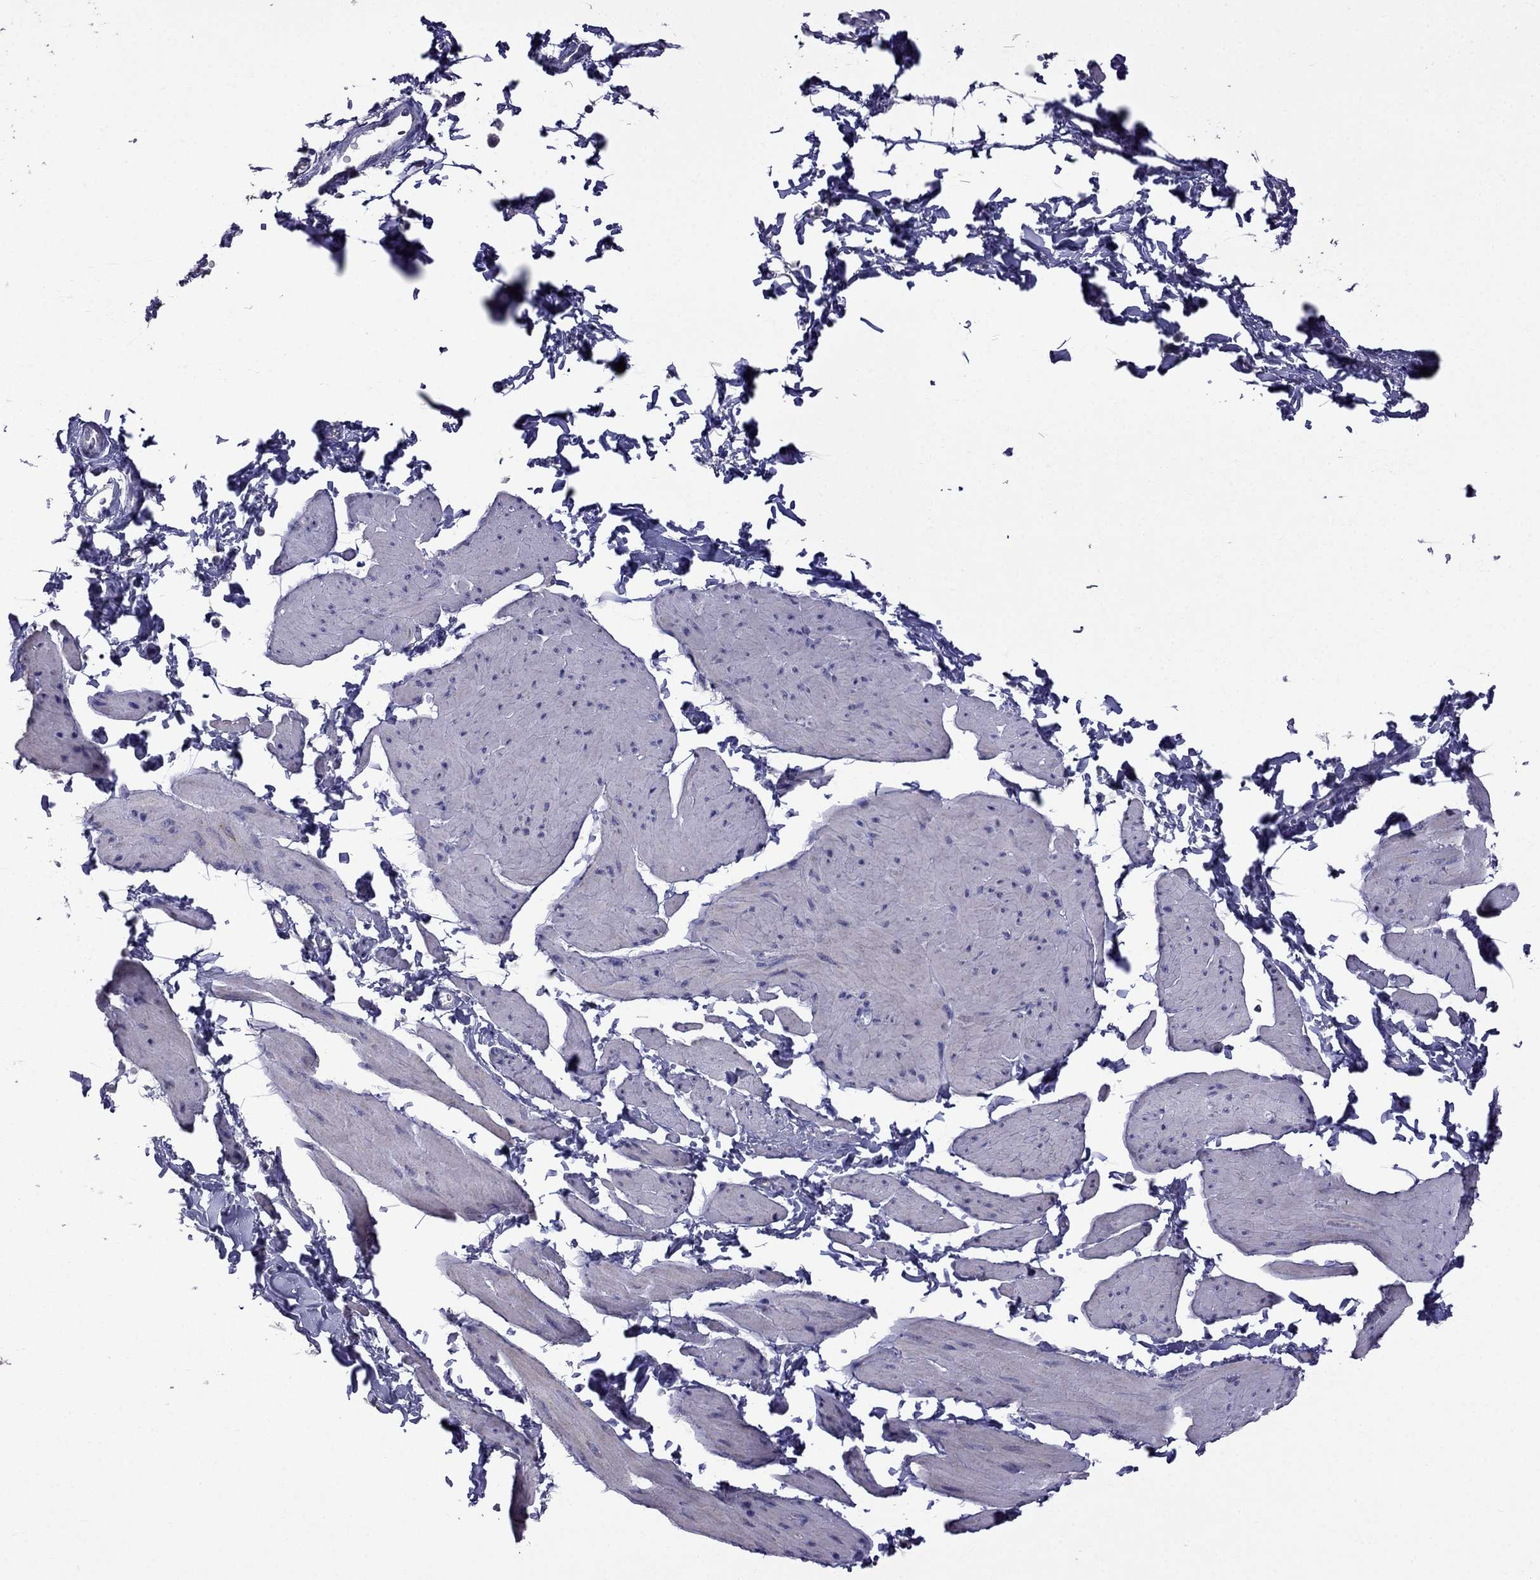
{"staining": {"intensity": "negative", "quantity": "none", "location": "none"}, "tissue": "smooth muscle", "cell_type": "Smooth muscle cells", "image_type": "normal", "snomed": [{"axis": "morphology", "description": "Normal tissue, NOS"}, {"axis": "topography", "description": "Adipose tissue"}, {"axis": "topography", "description": "Smooth muscle"}, {"axis": "topography", "description": "Peripheral nerve tissue"}], "caption": "A high-resolution photomicrograph shows immunohistochemistry staining of normal smooth muscle, which exhibits no significant staining in smooth muscle cells. (DAB (3,3'-diaminobenzidine) immunohistochemistry (IHC), high magnification).", "gene": "AK5", "patient": {"sex": "male", "age": 83}}